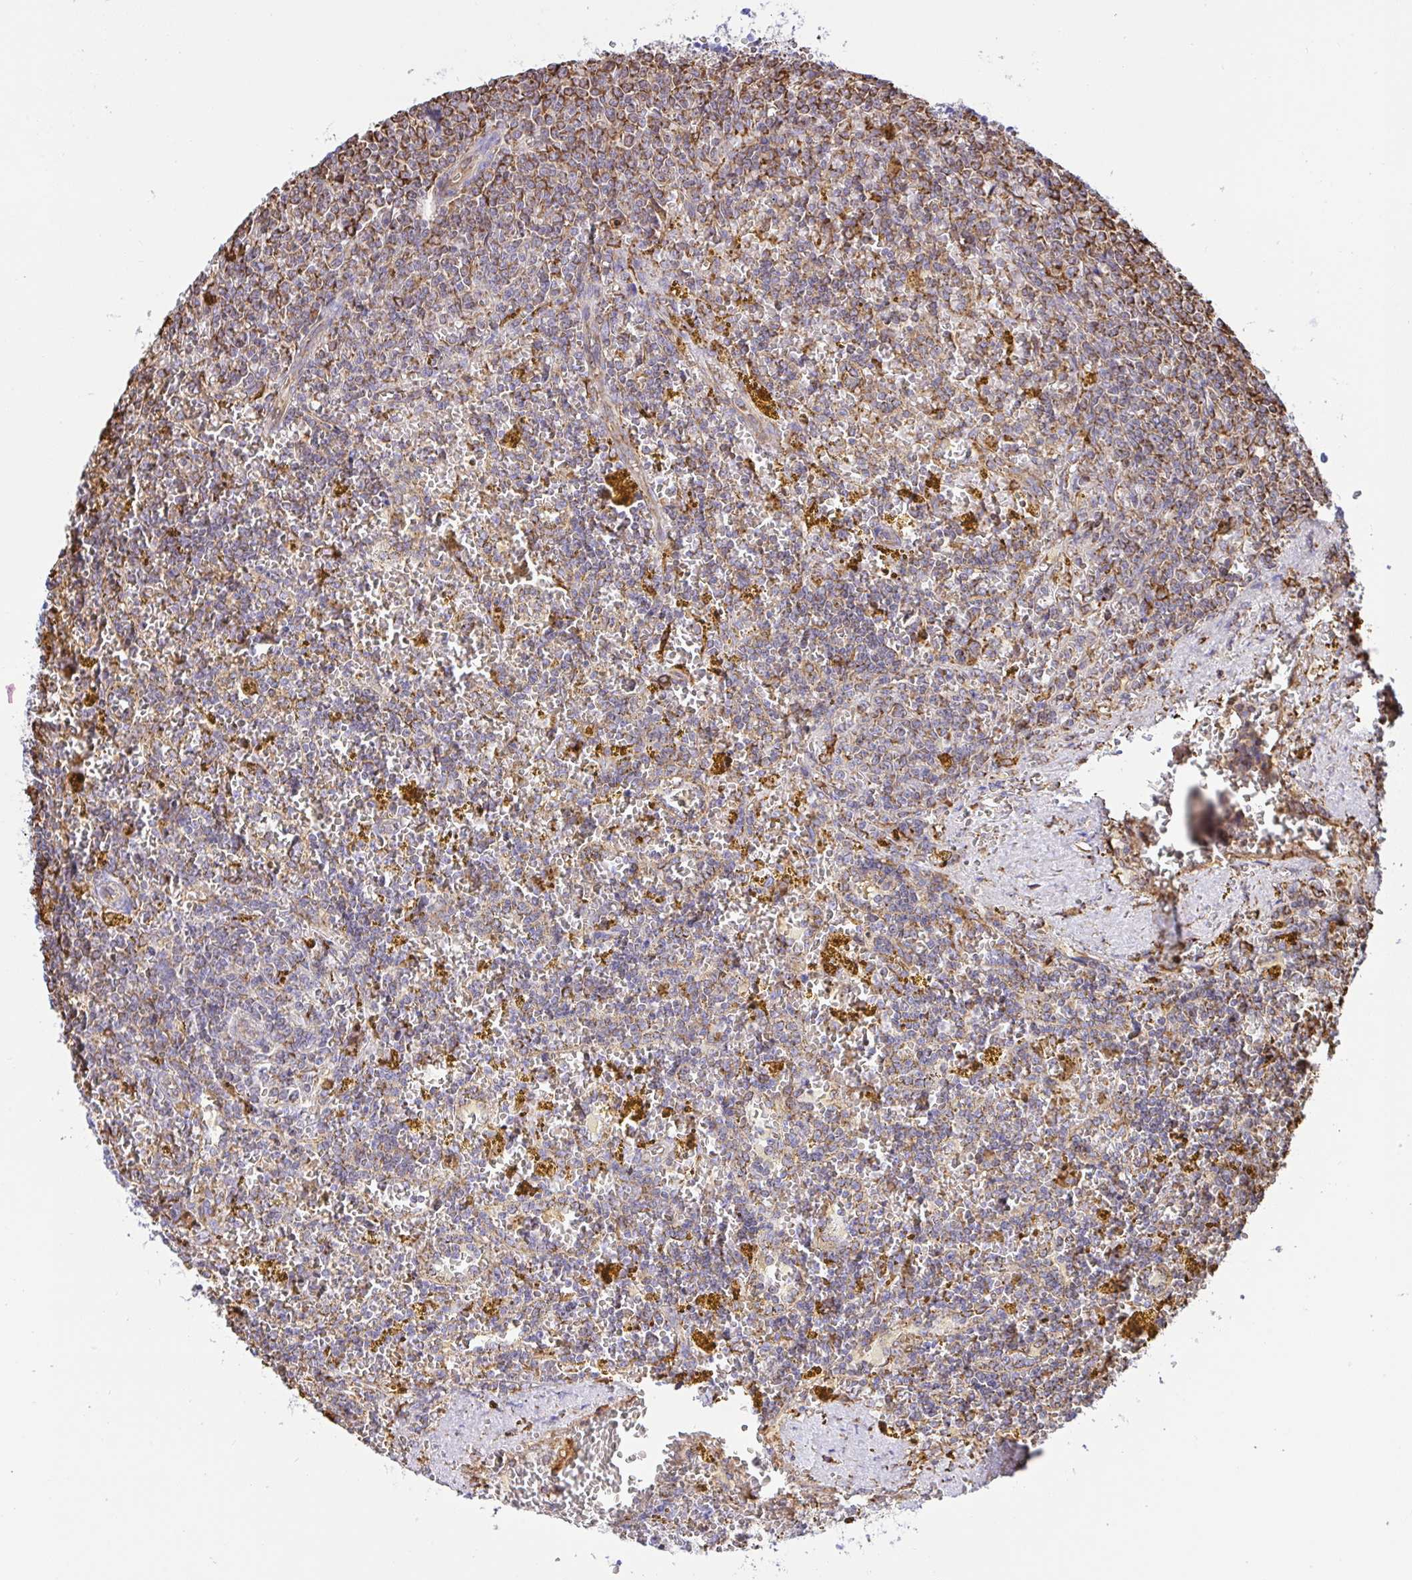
{"staining": {"intensity": "moderate", "quantity": "<25%", "location": "cytoplasmic/membranous"}, "tissue": "lymphoma", "cell_type": "Tumor cells", "image_type": "cancer", "snomed": [{"axis": "morphology", "description": "Malignant lymphoma, non-Hodgkin's type, Low grade"}, {"axis": "topography", "description": "Spleen"}, {"axis": "topography", "description": "Lymph node"}], "caption": "Tumor cells reveal moderate cytoplasmic/membranous positivity in about <25% of cells in malignant lymphoma, non-Hodgkin's type (low-grade).", "gene": "CLGN", "patient": {"sex": "female", "age": 66}}